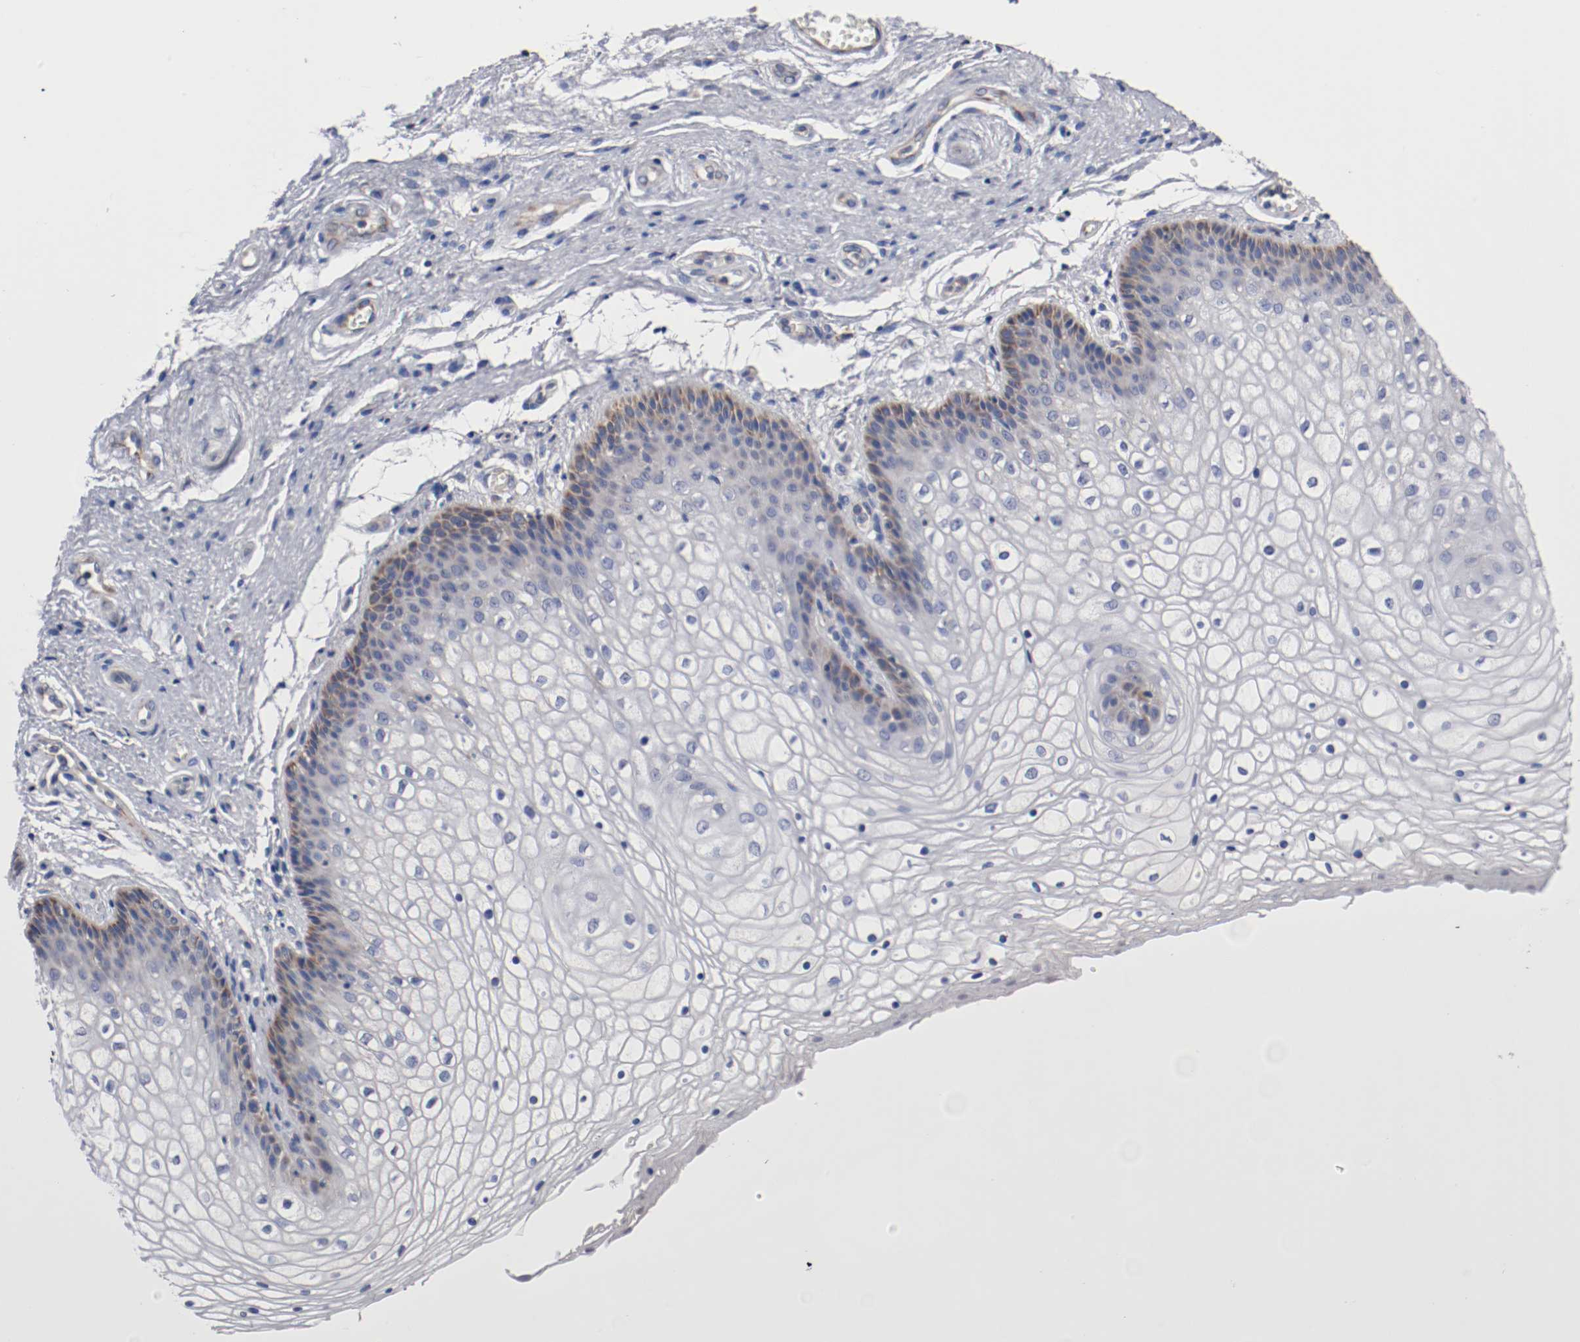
{"staining": {"intensity": "weak", "quantity": "<25%", "location": "cytoplasmic/membranous"}, "tissue": "vagina", "cell_type": "Squamous epithelial cells", "image_type": "normal", "snomed": [{"axis": "morphology", "description": "Normal tissue, NOS"}, {"axis": "topography", "description": "Vagina"}], "caption": "Immunohistochemical staining of benign vagina demonstrates no significant expression in squamous epithelial cells. (DAB IHC visualized using brightfield microscopy, high magnification).", "gene": "PCSK6", "patient": {"sex": "female", "age": 34}}